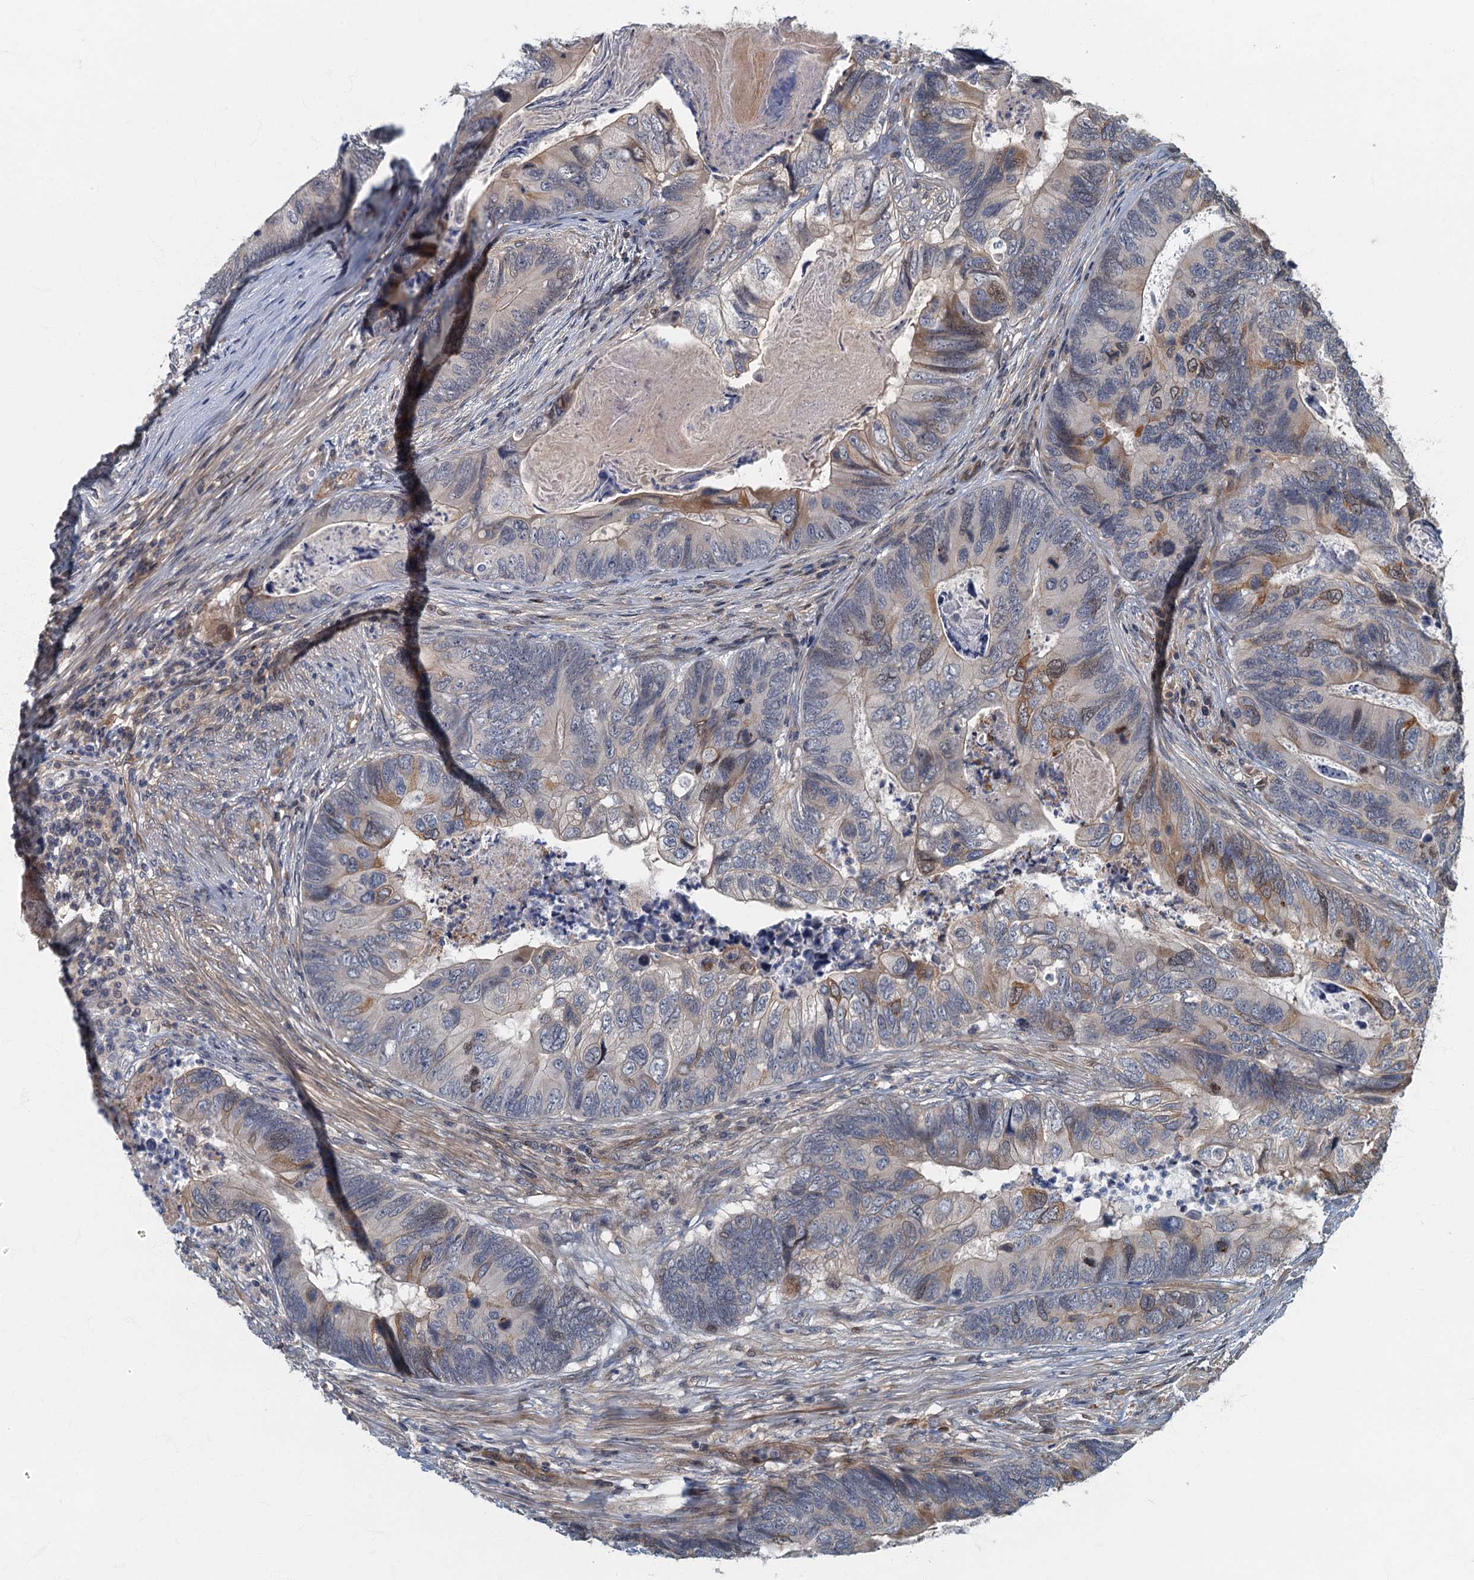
{"staining": {"intensity": "weak", "quantity": "<25%", "location": "cytoplasmic/membranous"}, "tissue": "colorectal cancer", "cell_type": "Tumor cells", "image_type": "cancer", "snomed": [{"axis": "morphology", "description": "Adenocarcinoma, NOS"}, {"axis": "topography", "description": "Colon"}], "caption": "This micrograph is of colorectal adenocarcinoma stained with immunohistochemistry (IHC) to label a protein in brown with the nuclei are counter-stained blue. There is no staining in tumor cells.", "gene": "CKAP2L", "patient": {"sex": "female", "age": 67}}